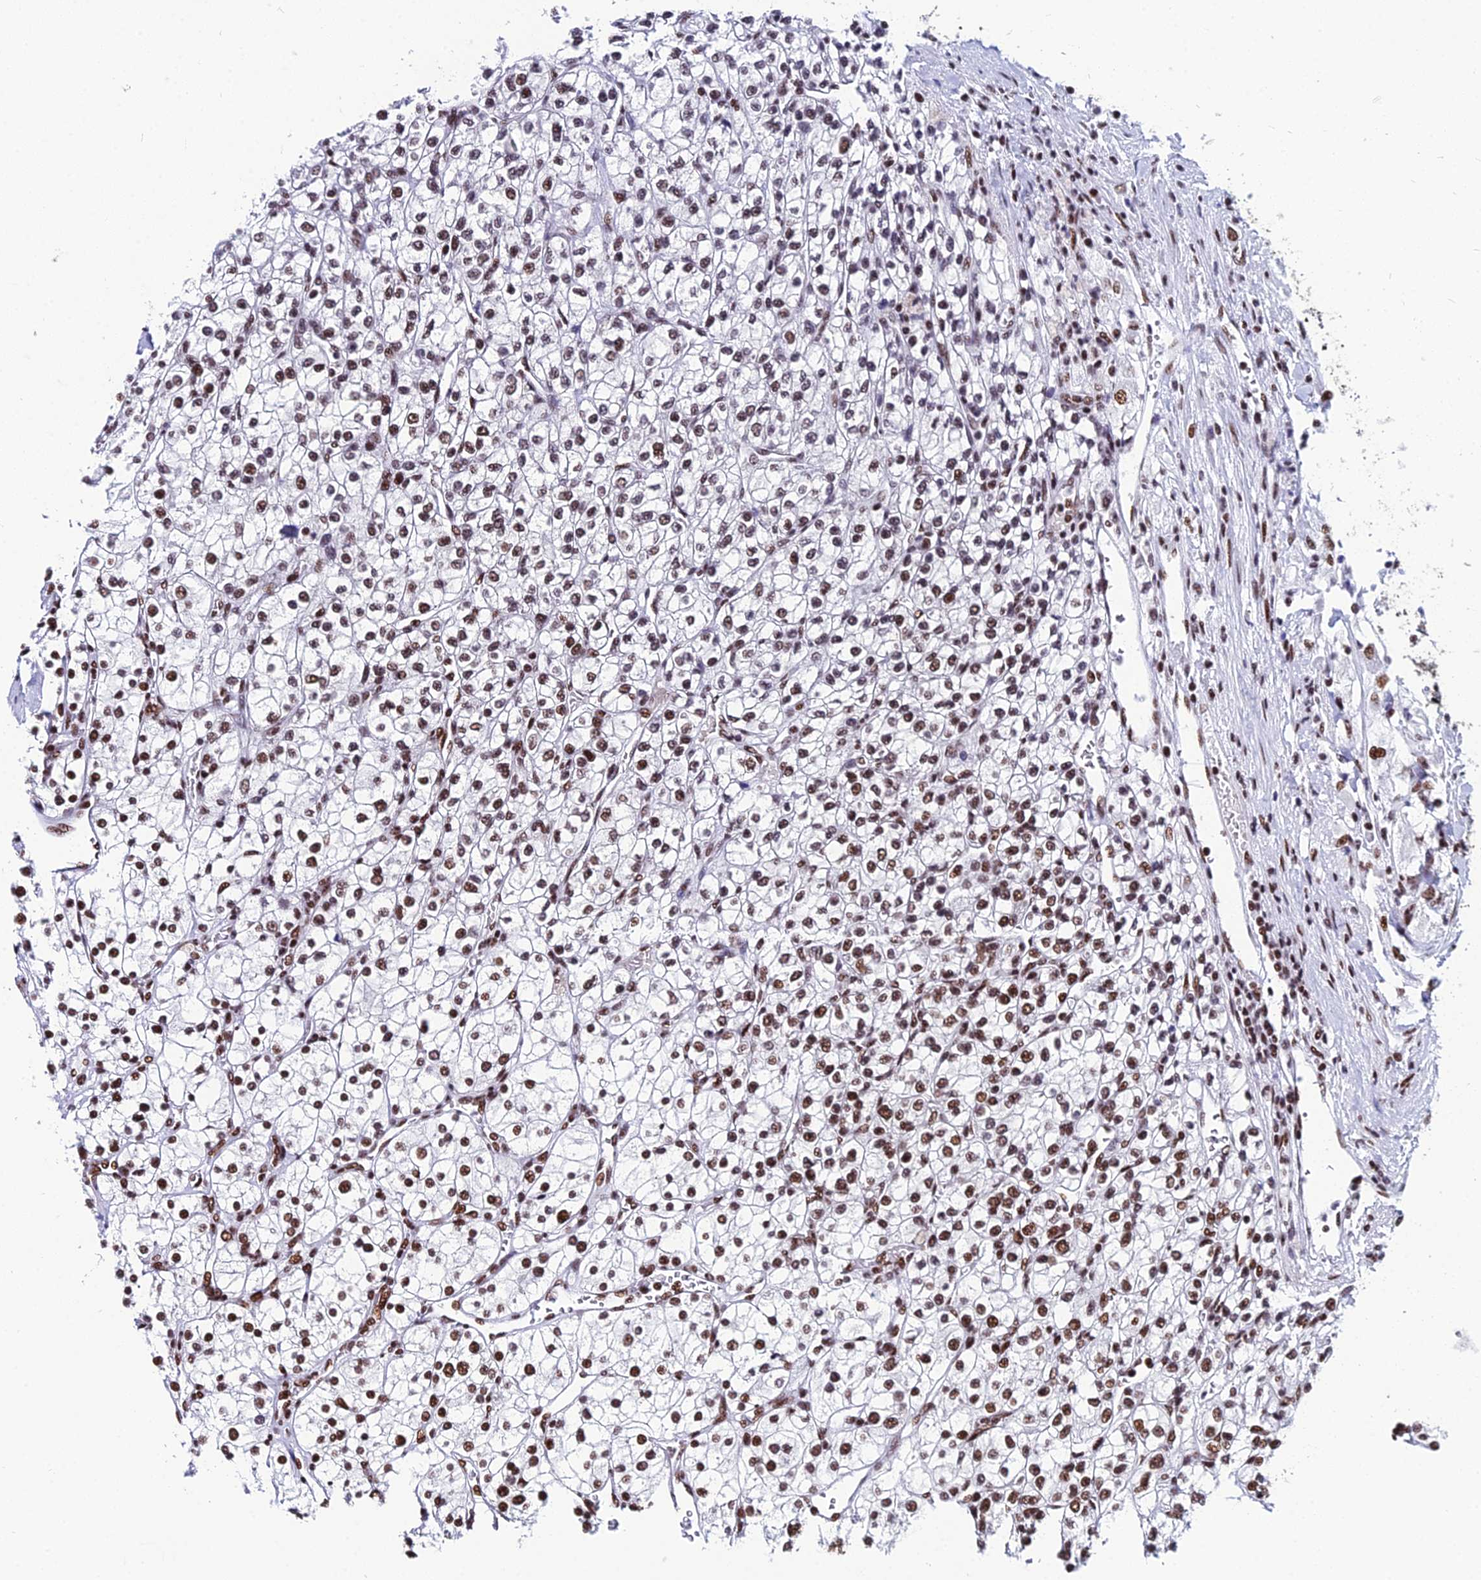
{"staining": {"intensity": "moderate", "quantity": "25%-75%", "location": "nuclear"}, "tissue": "renal cancer", "cell_type": "Tumor cells", "image_type": "cancer", "snomed": [{"axis": "morphology", "description": "Adenocarcinoma, NOS"}, {"axis": "topography", "description": "Kidney"}], "caption": "A histopathology image of renal cancer (adenocarcinoma) stained for a protein exhibits moderate nuclear brown staining in tumor cells.", "gene": "HNRNPH1", "patient": {"sex": "male", "age": 80}}